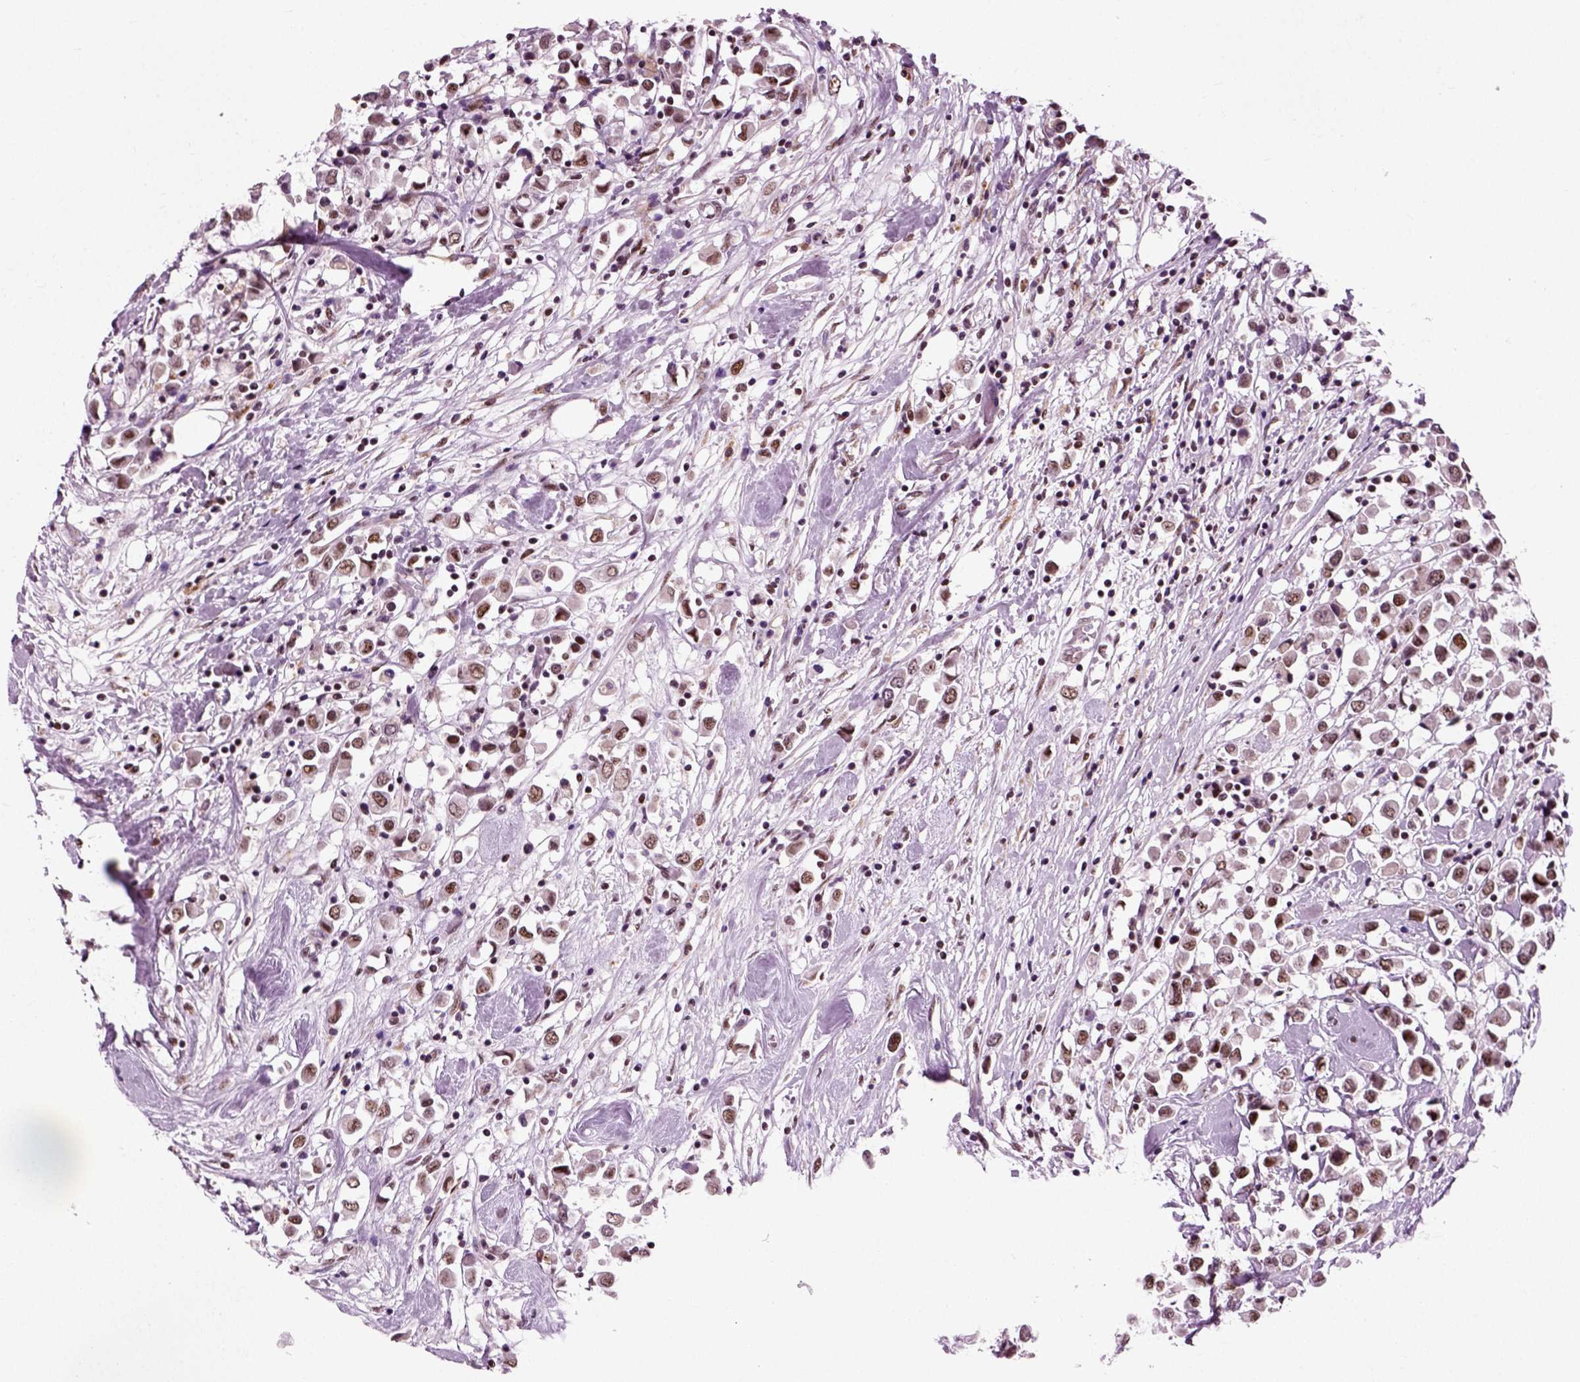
{"staining": {"intensity": "moderate", "quantity": ">75%", "location": "nuclear"}, "tissue": "breast cancer", "cell_type": "Tumor cells", "image_type": "cancer", "snomed": [{"axis": "morphology", "description": "Duct carcinoma"}, {"axis": "topography", "description": "Breast"}], "caption": "Tumor cells show medium levels of moderate nuclear staining in about >75% of cells in human intraductal carcinoma (breast).", "gene": "RCOR3", "patient": {"sex": "female", "age": 61}}